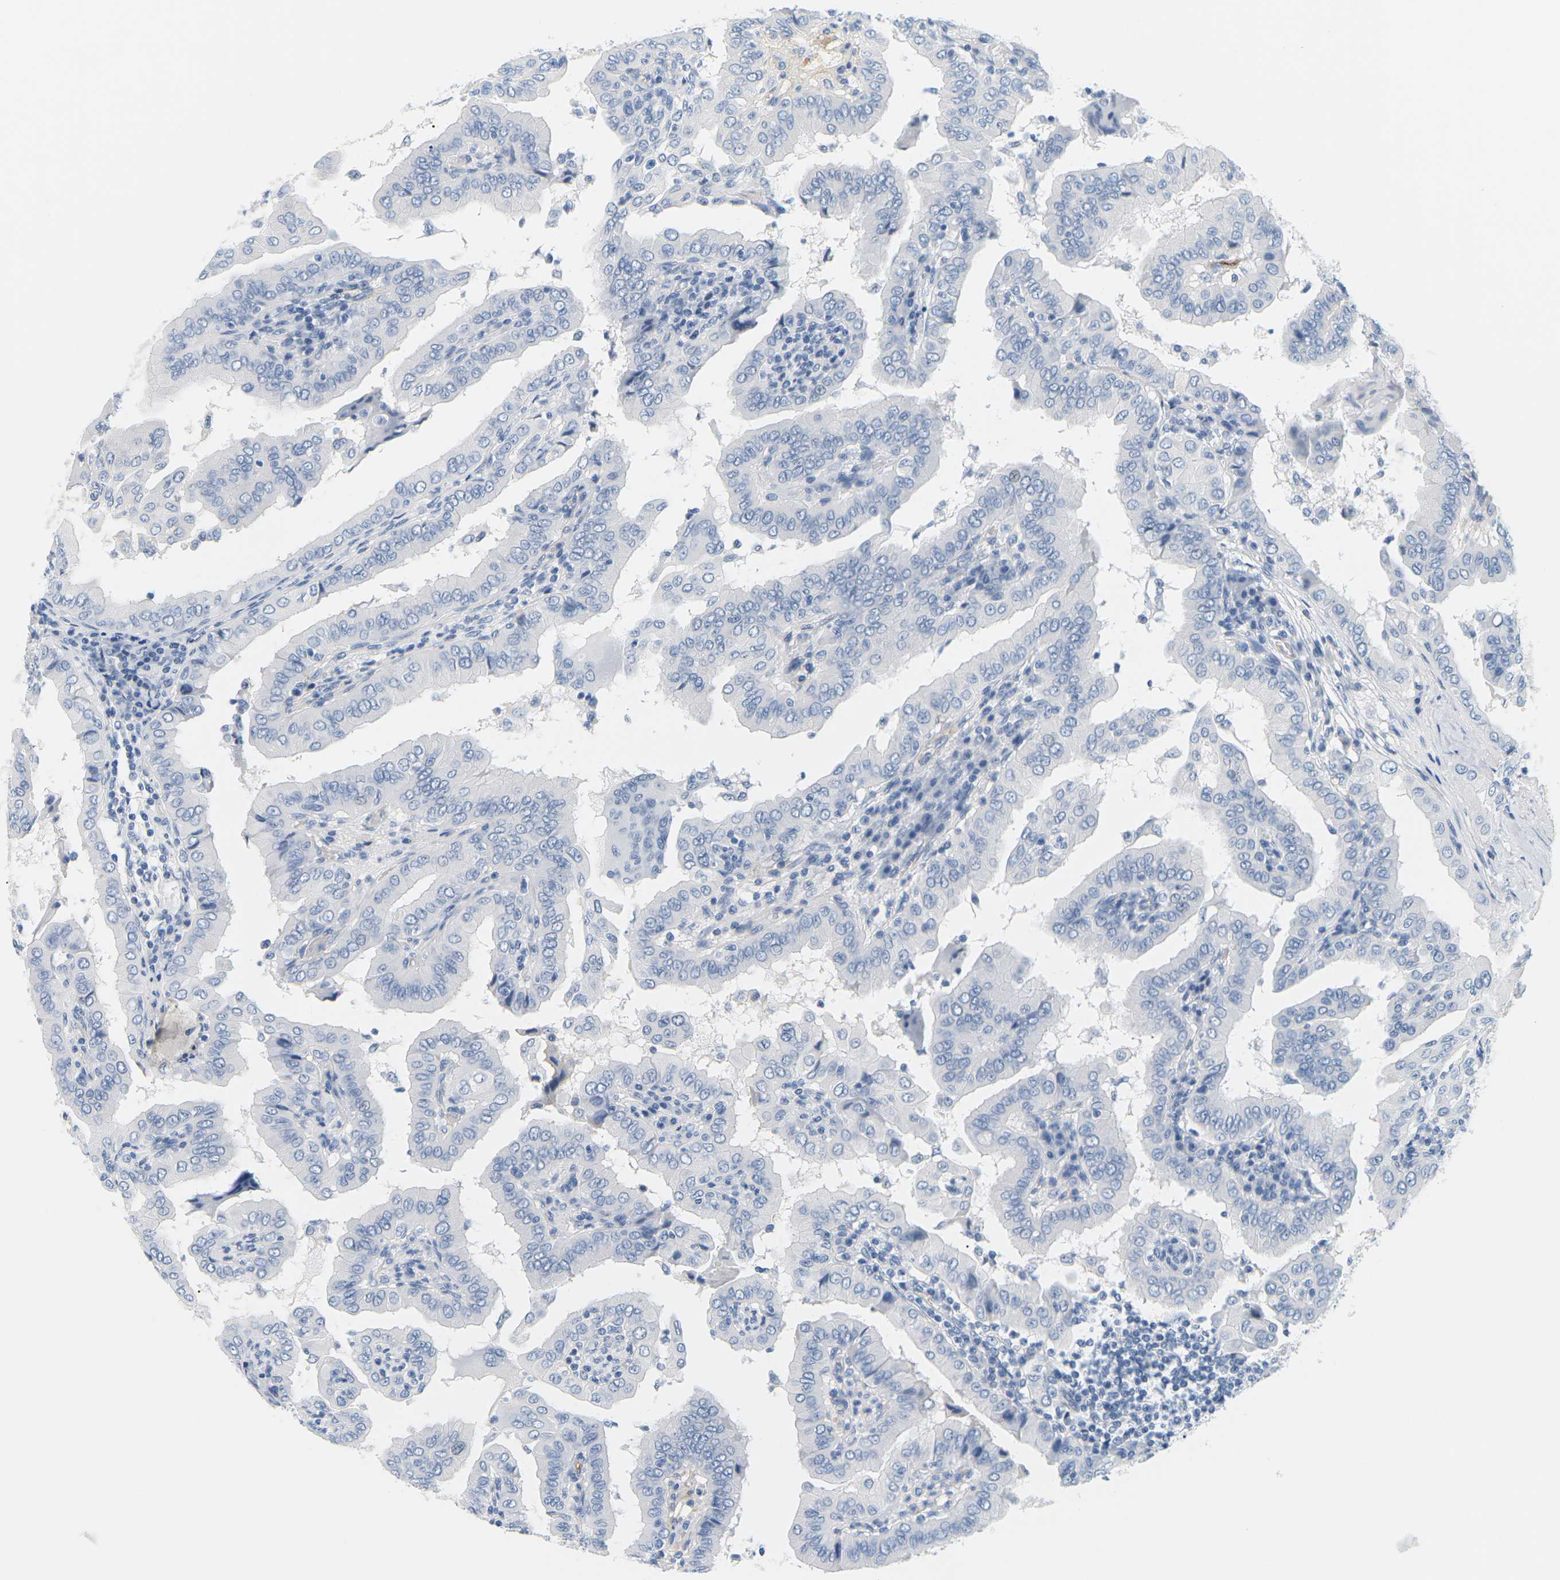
{"staining": {"intensity": "negative", "quantity": "none", "location": "none"}, "tissue": "thyroid cancer", "cell_type": "Tumor cells", "image_type": "cancer", "snomed": [{"axis": "morphology", "description": "Papillary adenocarcinoma, NOS"}, {"axis": "topography", "description": "Thyroid gland"}], "caption": "Papillary adenocarcinoma (thyroid) was stained to show a protein in brown. There is no significant staining in tumor cells. (IHC, brightfield microscopy, high magnification).", "gene": "APOB", "patient": {"sex": "male", "age": 33}}